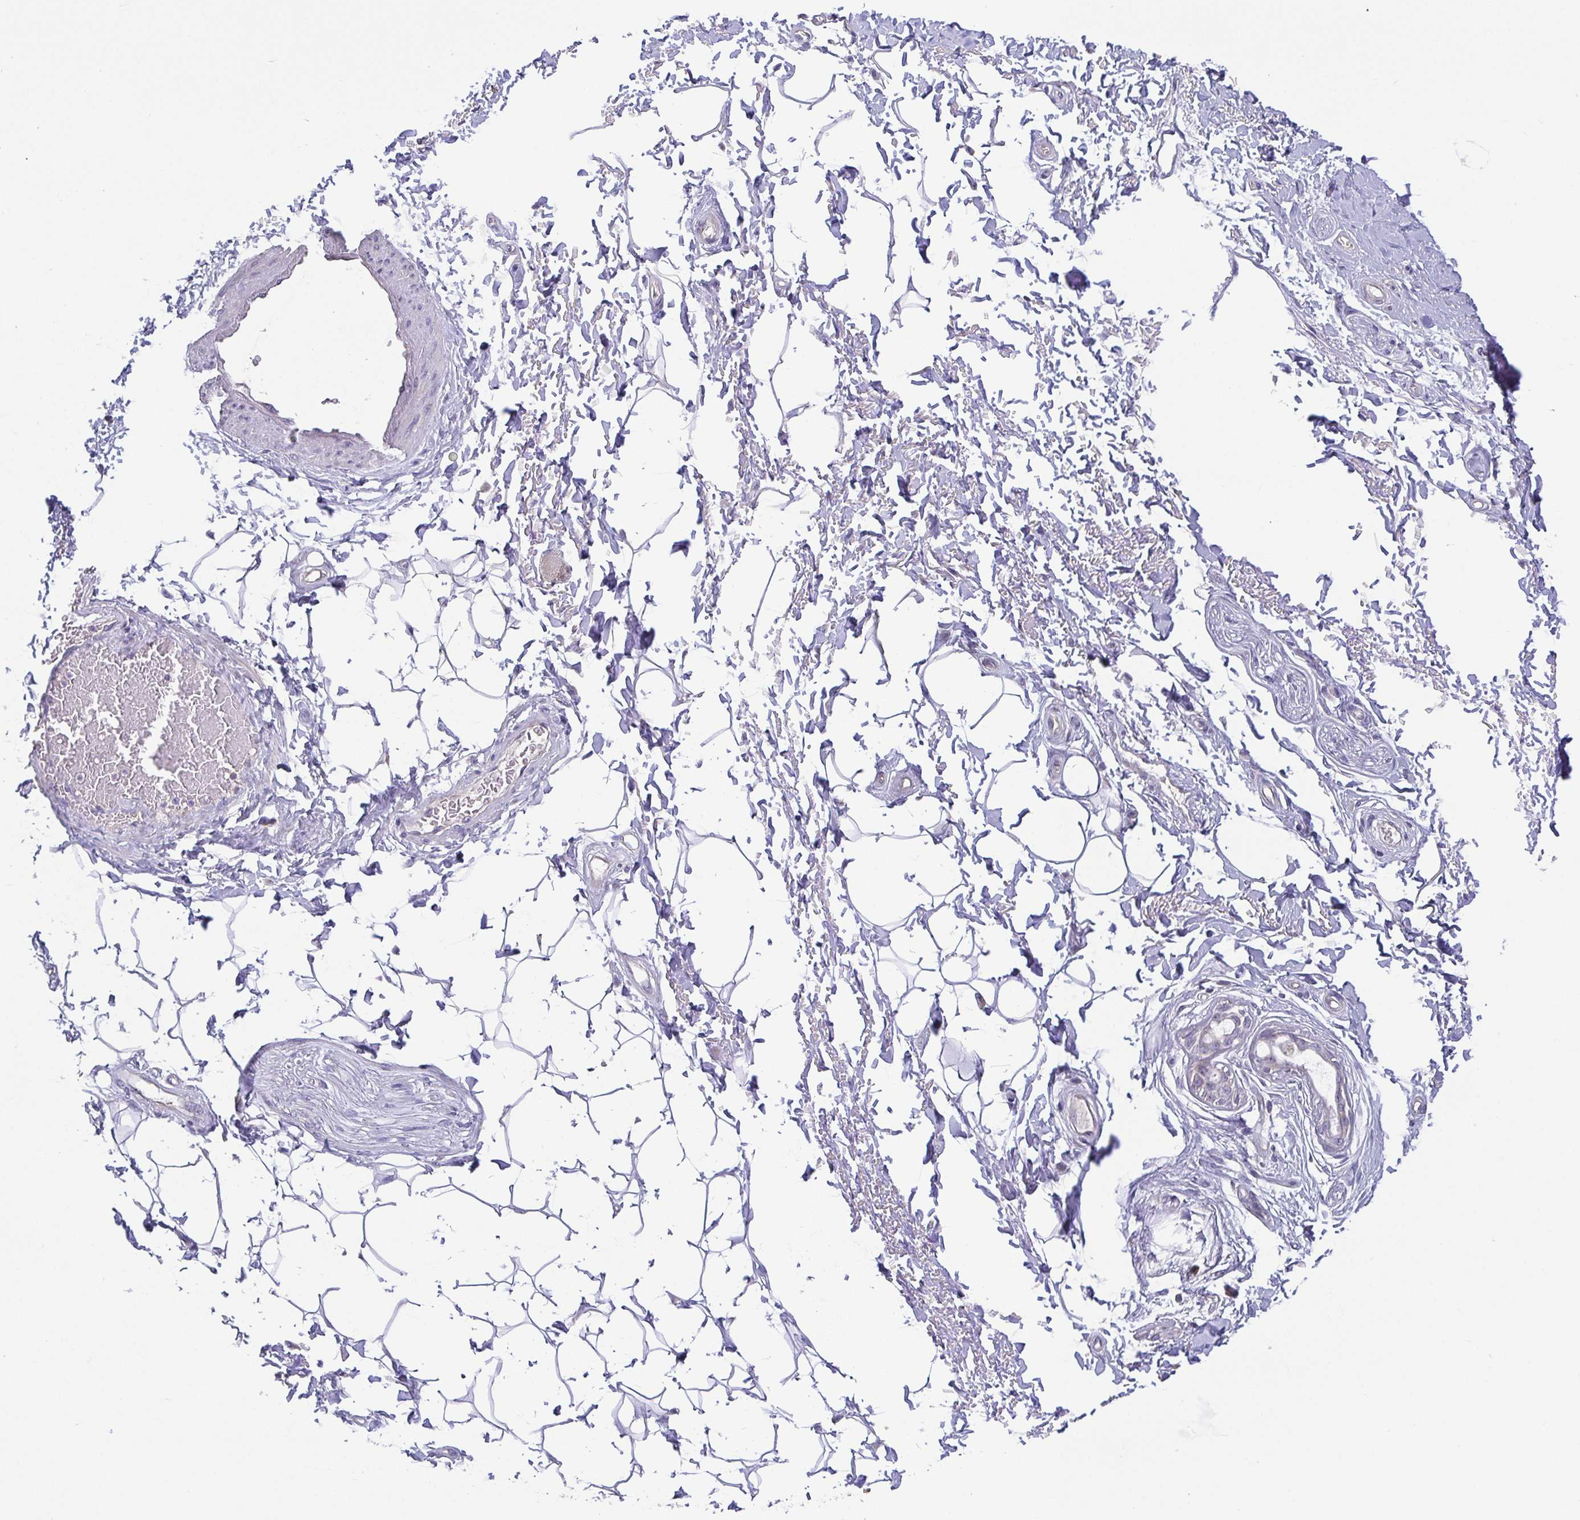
{"staining": {"intensity": "negative", "quantity": "none", "location": "none"}, "tissue": "adipose tissue", "cell_type": "Adipocytes", "image_type": "normal", "snomed": [{"axis": "morphology", "description": "Normal tissue, NOS"}, {"axis": "topography", "description": "Peripheral nerve tissue"}], "caption": "This is an immunohistochemistry image of unremarkable human adipose tissue. There is no staining in adipocytes.", "gene": "OSBPL7", "patient": {"sex": "male", "age": 51}}